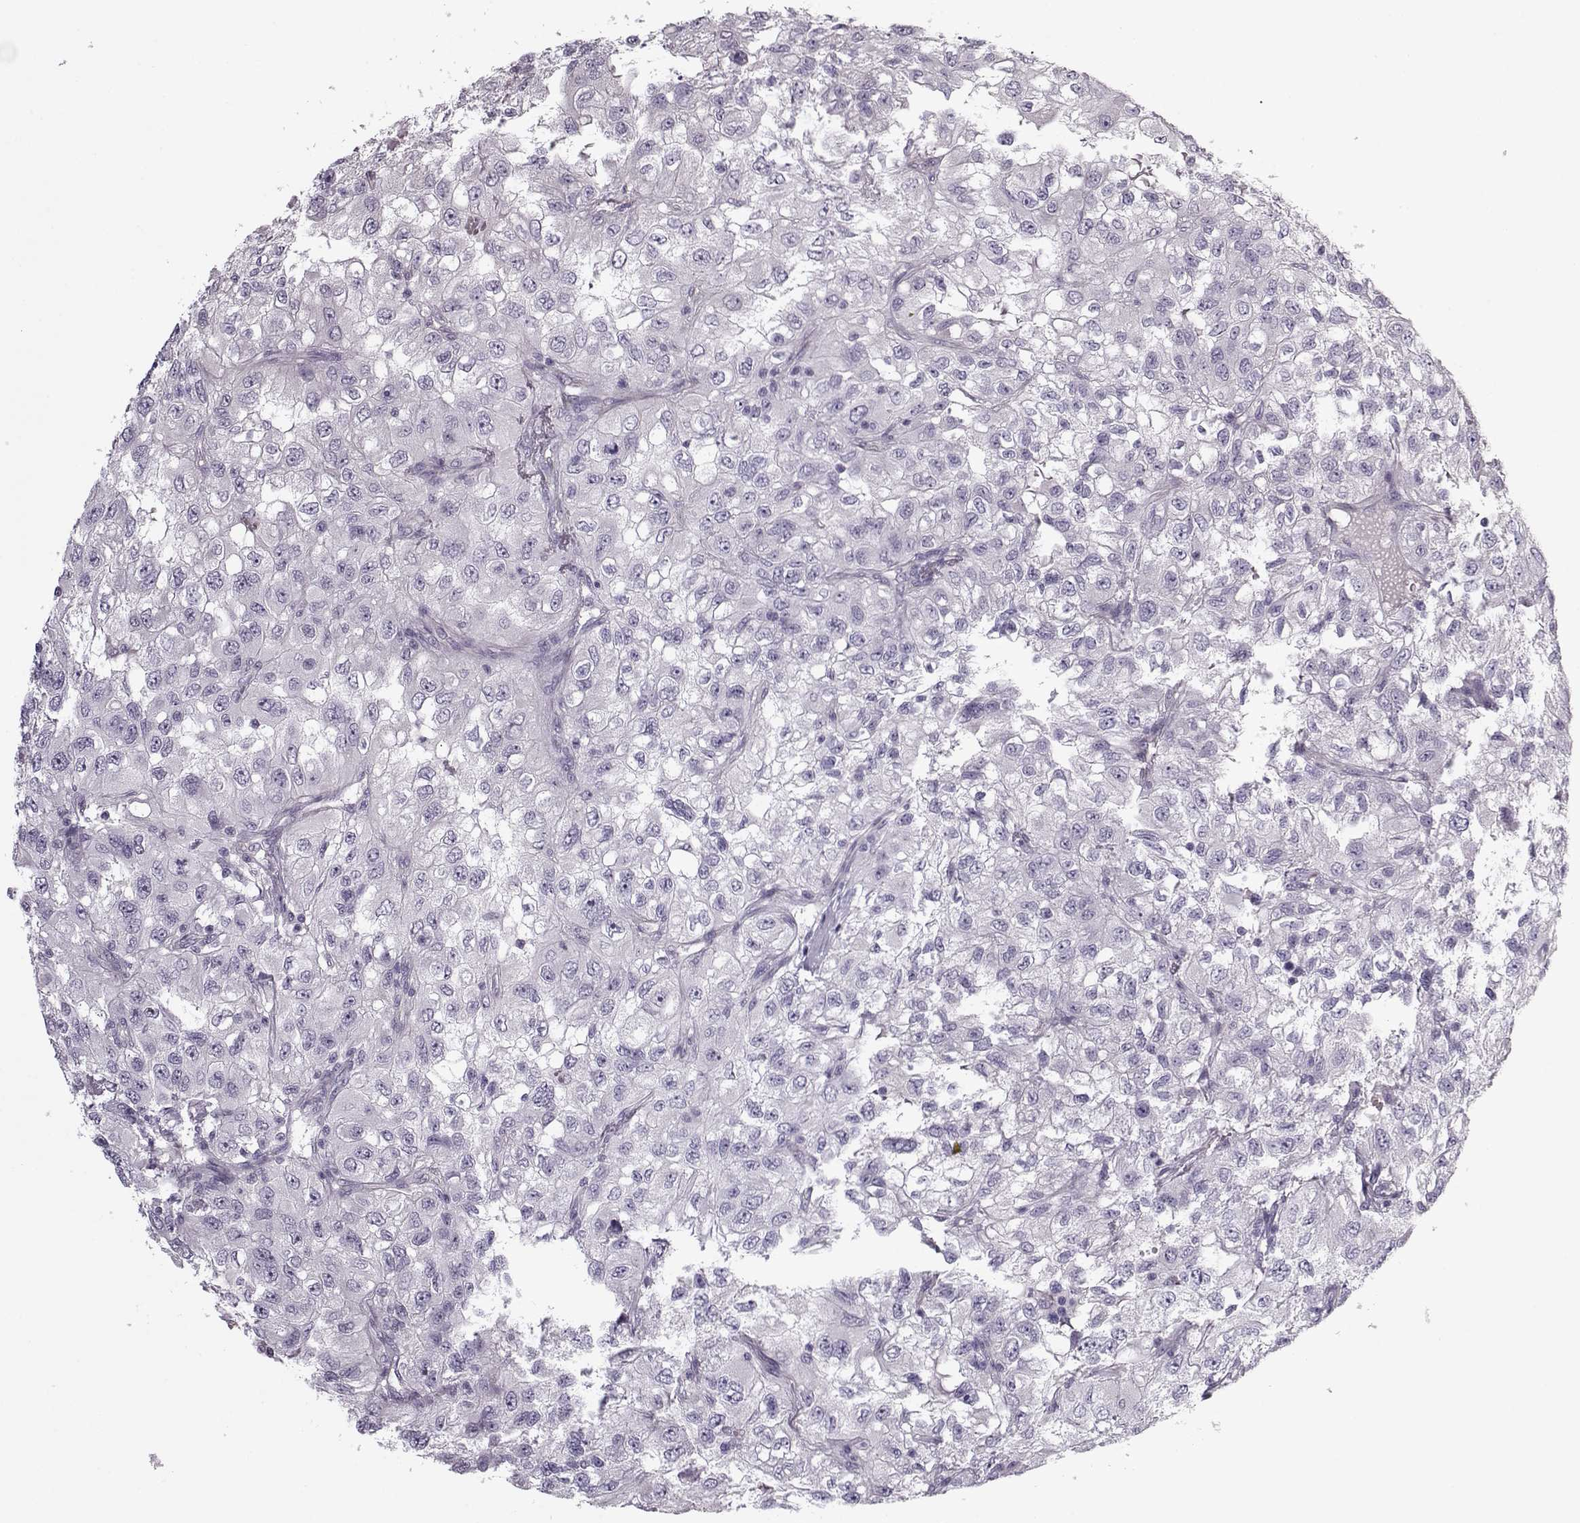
{"staining": {"intensity": "negative", "quantity": "none", "location": "none"}, "tissue": "renal cancer", "cell_type": "Tumor cells", "image_type": "cancer", "snomed": [{"axis": "morphology", "description": "Adenocarcinoma, NOS"}, {"axis": "topography", "description": "Kidney"}], "caption": "Immunohistochemistry (IHC) image of human renal cancer stained for a protein (brown), which demonstrates no staining in tumor cells.", "gene": "ACOT11", "patient": {"sex": "male", "age": 64}}